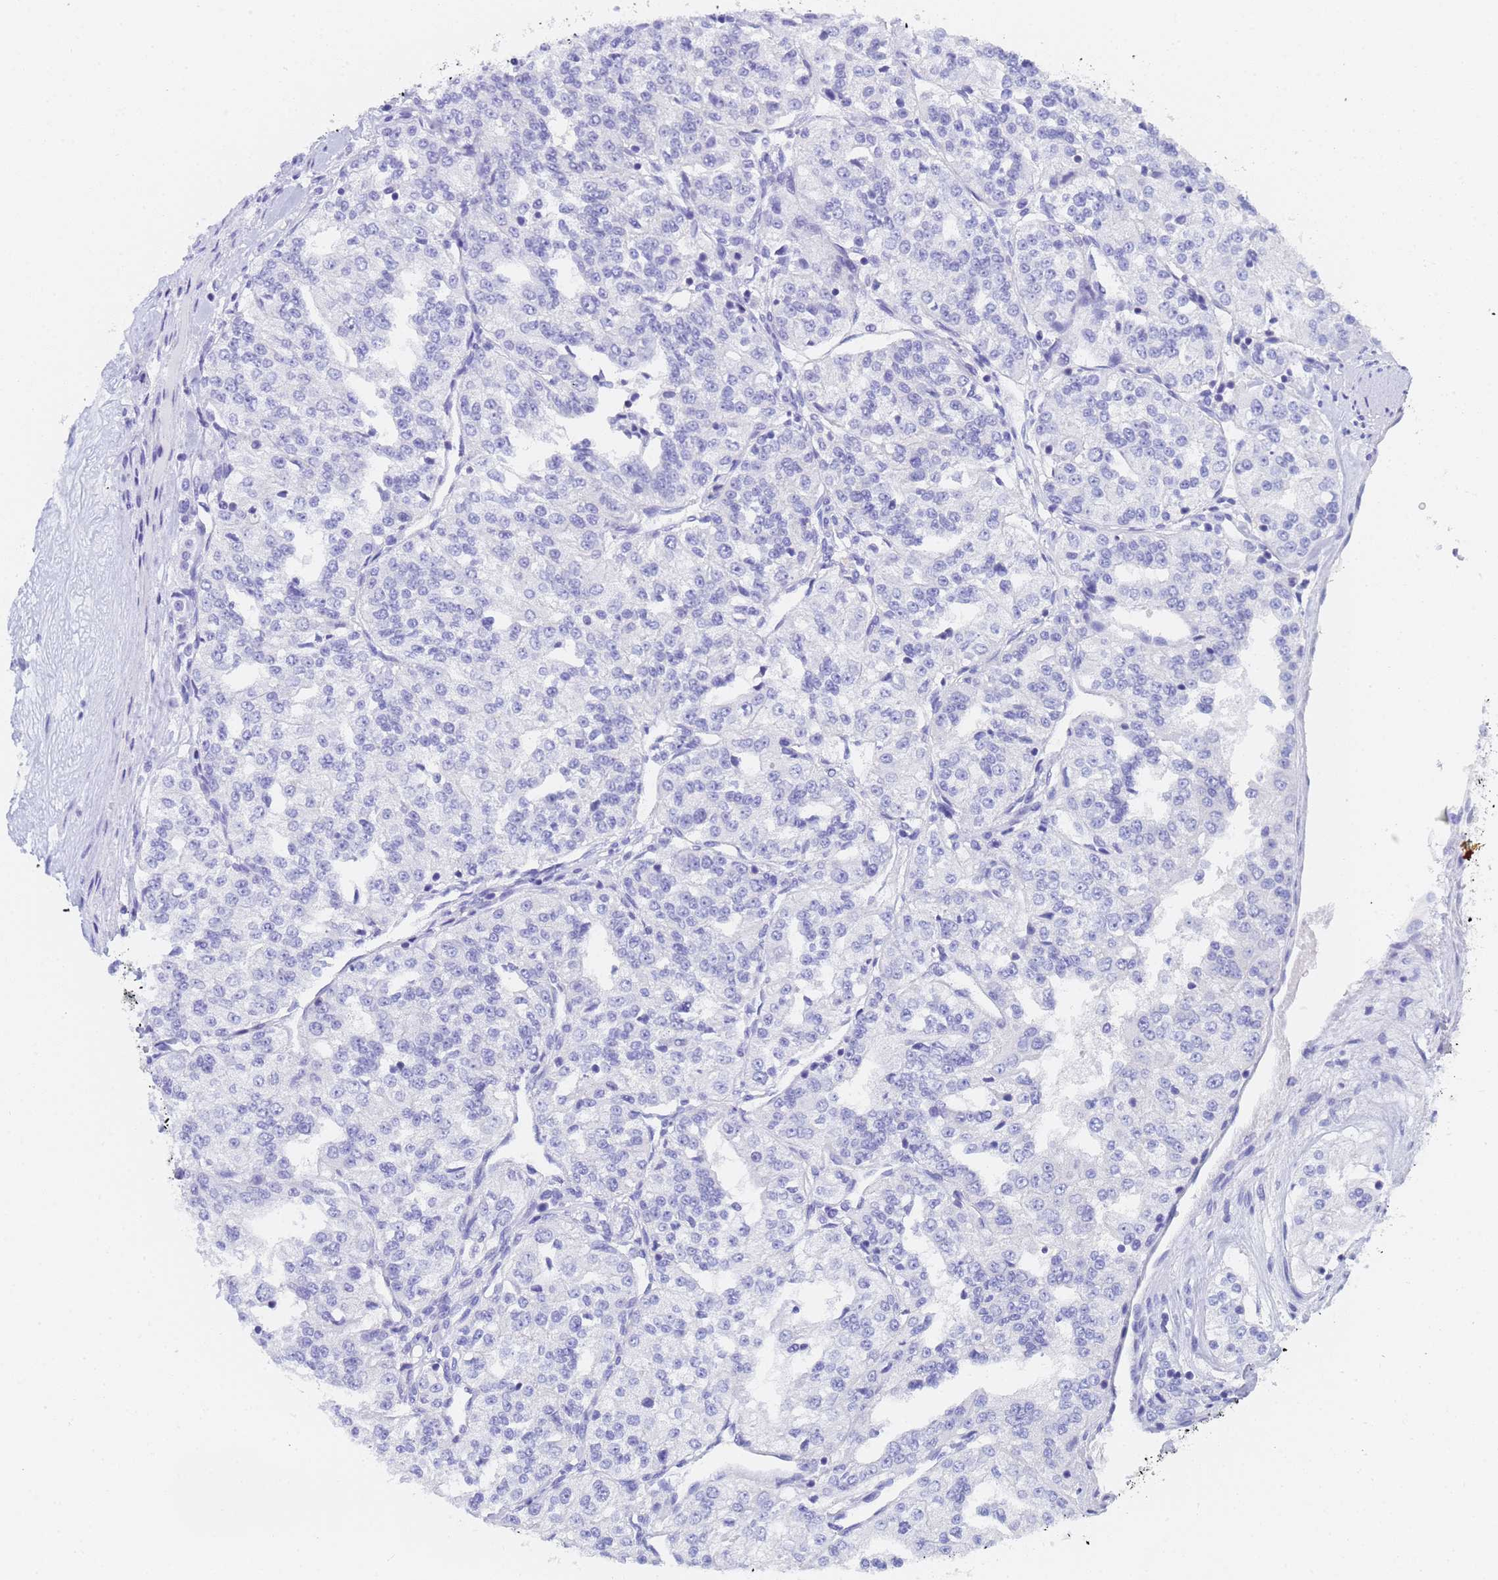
{"staining": {"intensity": "negative", "quantity": "none", "location": "none"}, "tissue": "renal cancer", "cell_type": "Tumor cells", "image_type": "cancer", "snomed": [{"axis": "morphology", "description": "Adenocarcinoma, NOS"}, {"axis": "topography", "description": "Kidney"}], "caption": "Adenocarcinoma (renal) stained for a protein using IHC reveals no positivity tumor cells.", "gene": "STATH", "patient": {"sex": "female", "age": 63}}